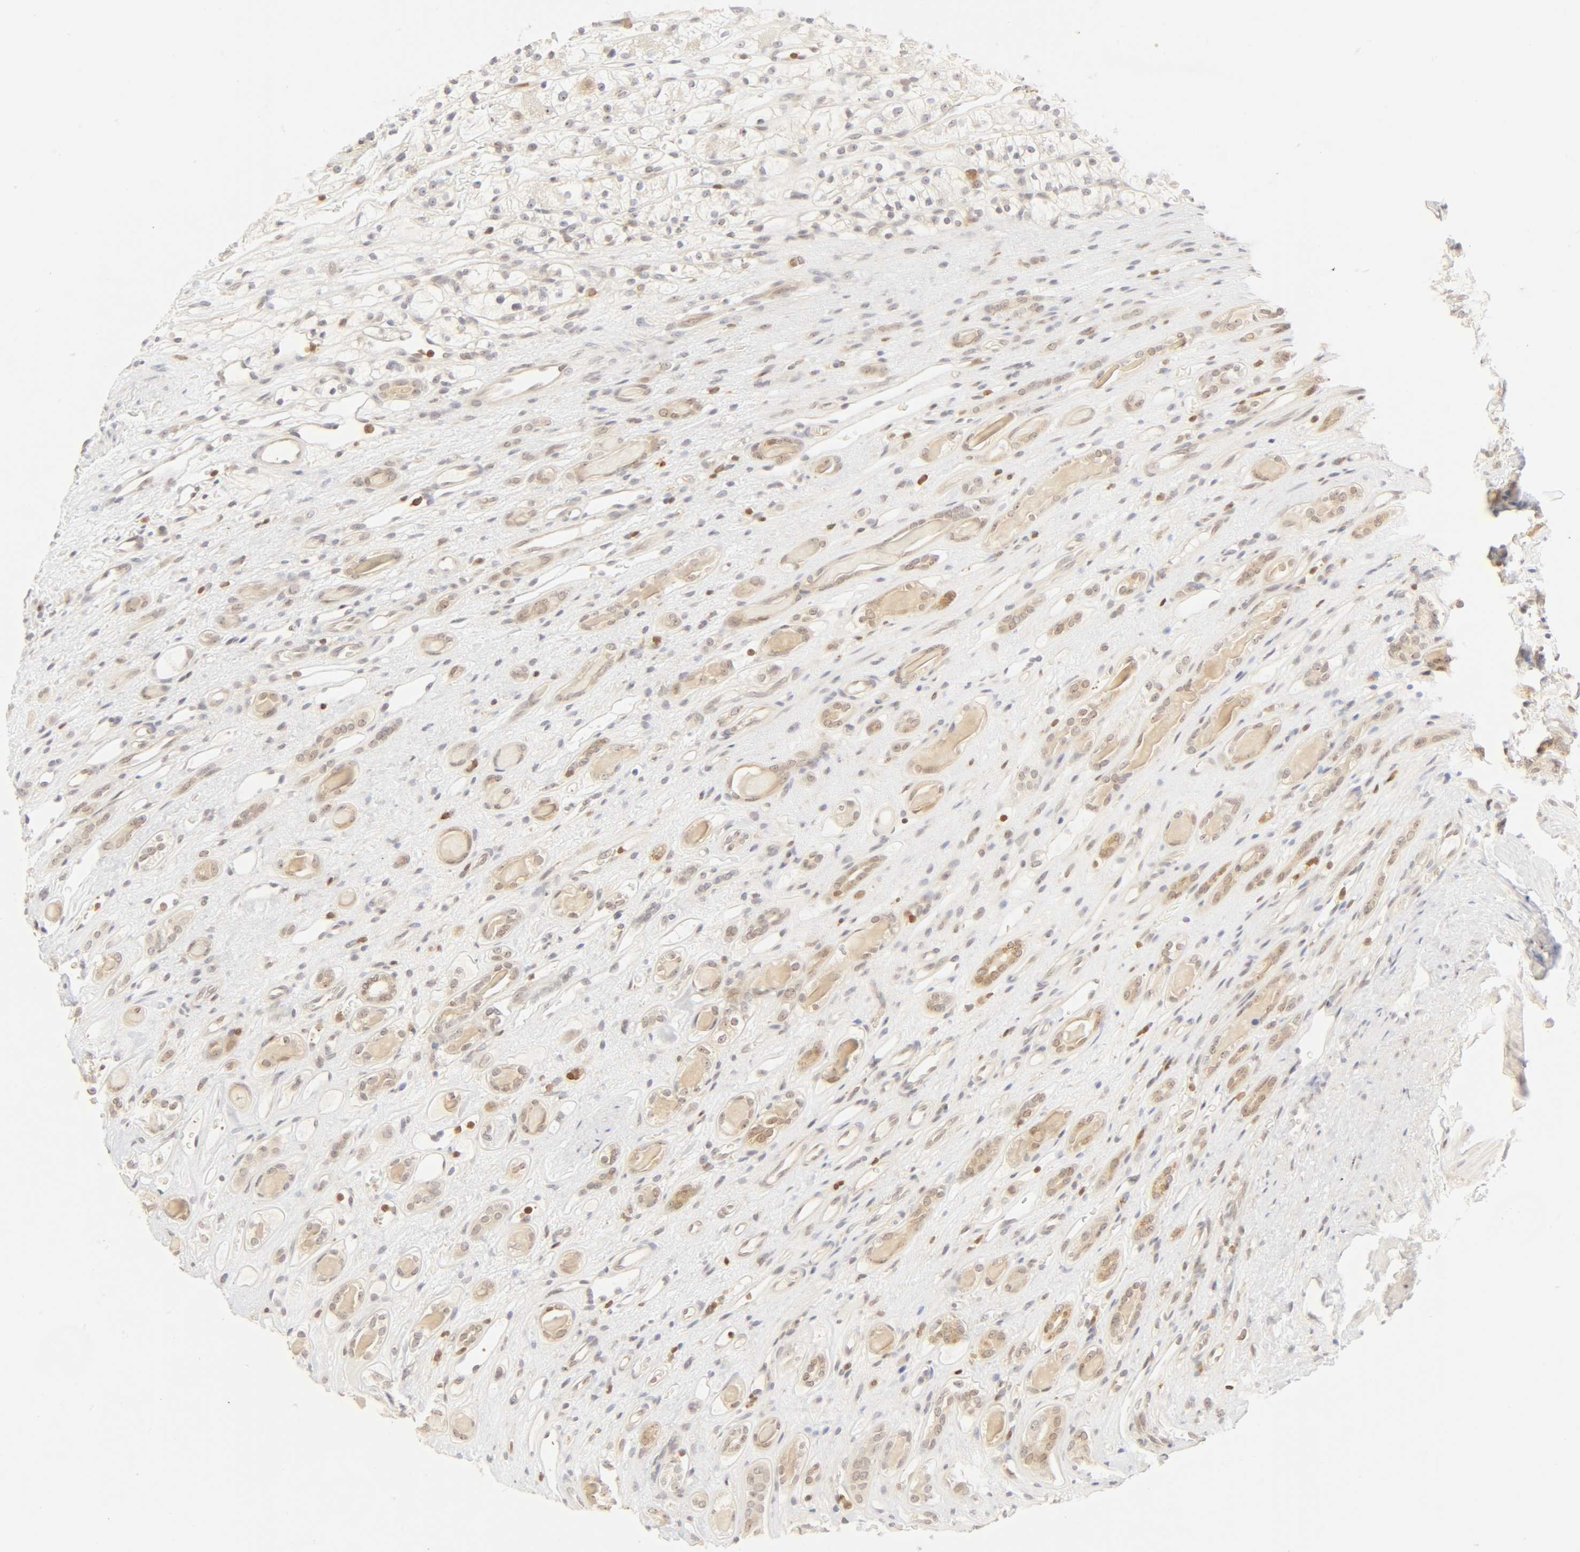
{"staining": {"intensity": "weak", "quantity": "<25%", "location": "nuclear"}, "tissue": "renal cancer", "cell_type": "Tumor cells", "image_type": "cancer", "snomed": [{"axis": "morphology", "description": "Adenocarcinoma, NOS"}, {"axis": "topography", "description": "Kidney"}], "caption": "IHC of human renal cancer shows no expression in tumor cells. Nuclei are stained in blue.", "gene": "KIF2A", "patient": {"sex": "female", "age": 60}}